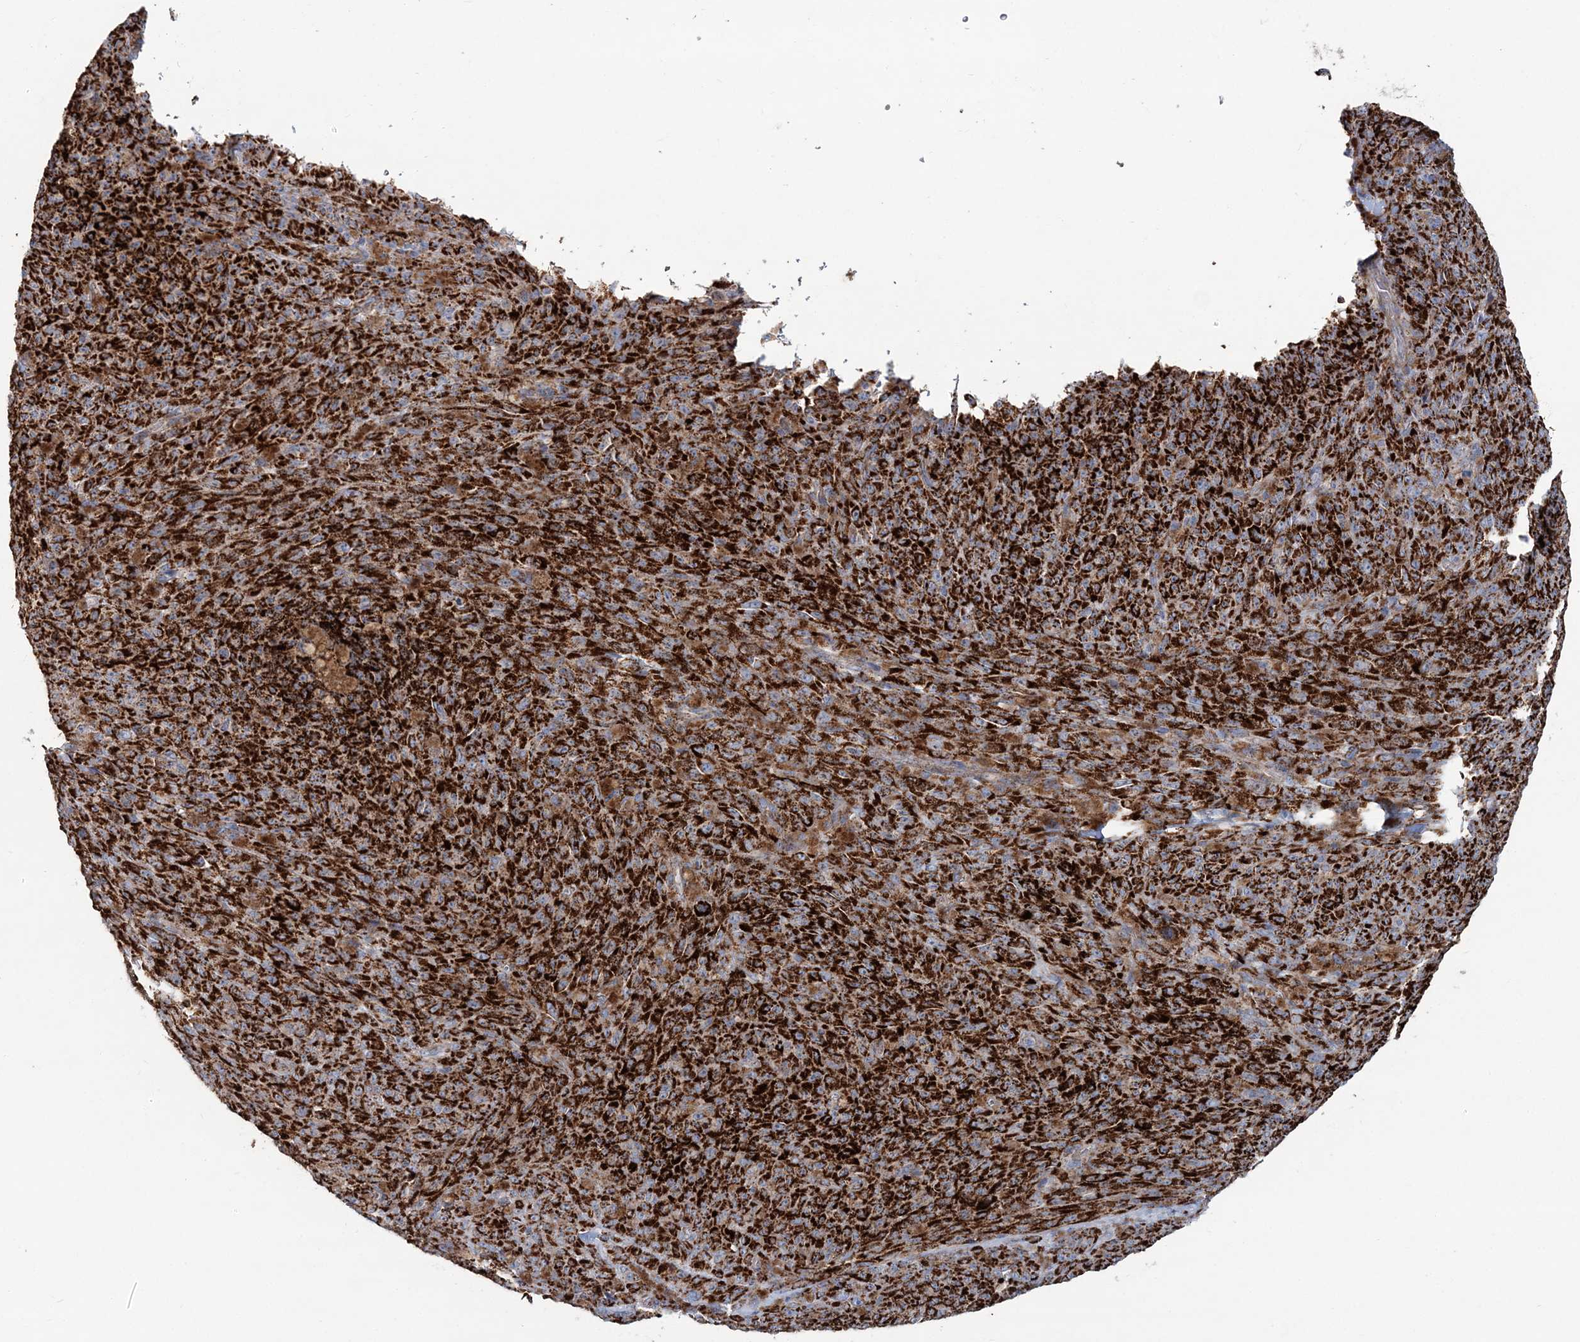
{"staining": {"intensity": "strong", "quantity": ">75%", "location": "cytoplasmic/membranous"}, "tissue": "melanoma", "cell_type": "Tumor cells", "image_type": "cancer", "snomed": [{"axis": "morphology", "description": "Malignant melanoma, NOS"}, {"axis": "topography", "description": "Skin"}], "caption": "Protein staining reveals strong cytoplasmic/membranous expression in about >75% of tumor cells in malignant melanoma.", "gene": "ARHGAP6", "patient": {"sex": "female", "age": 82}}